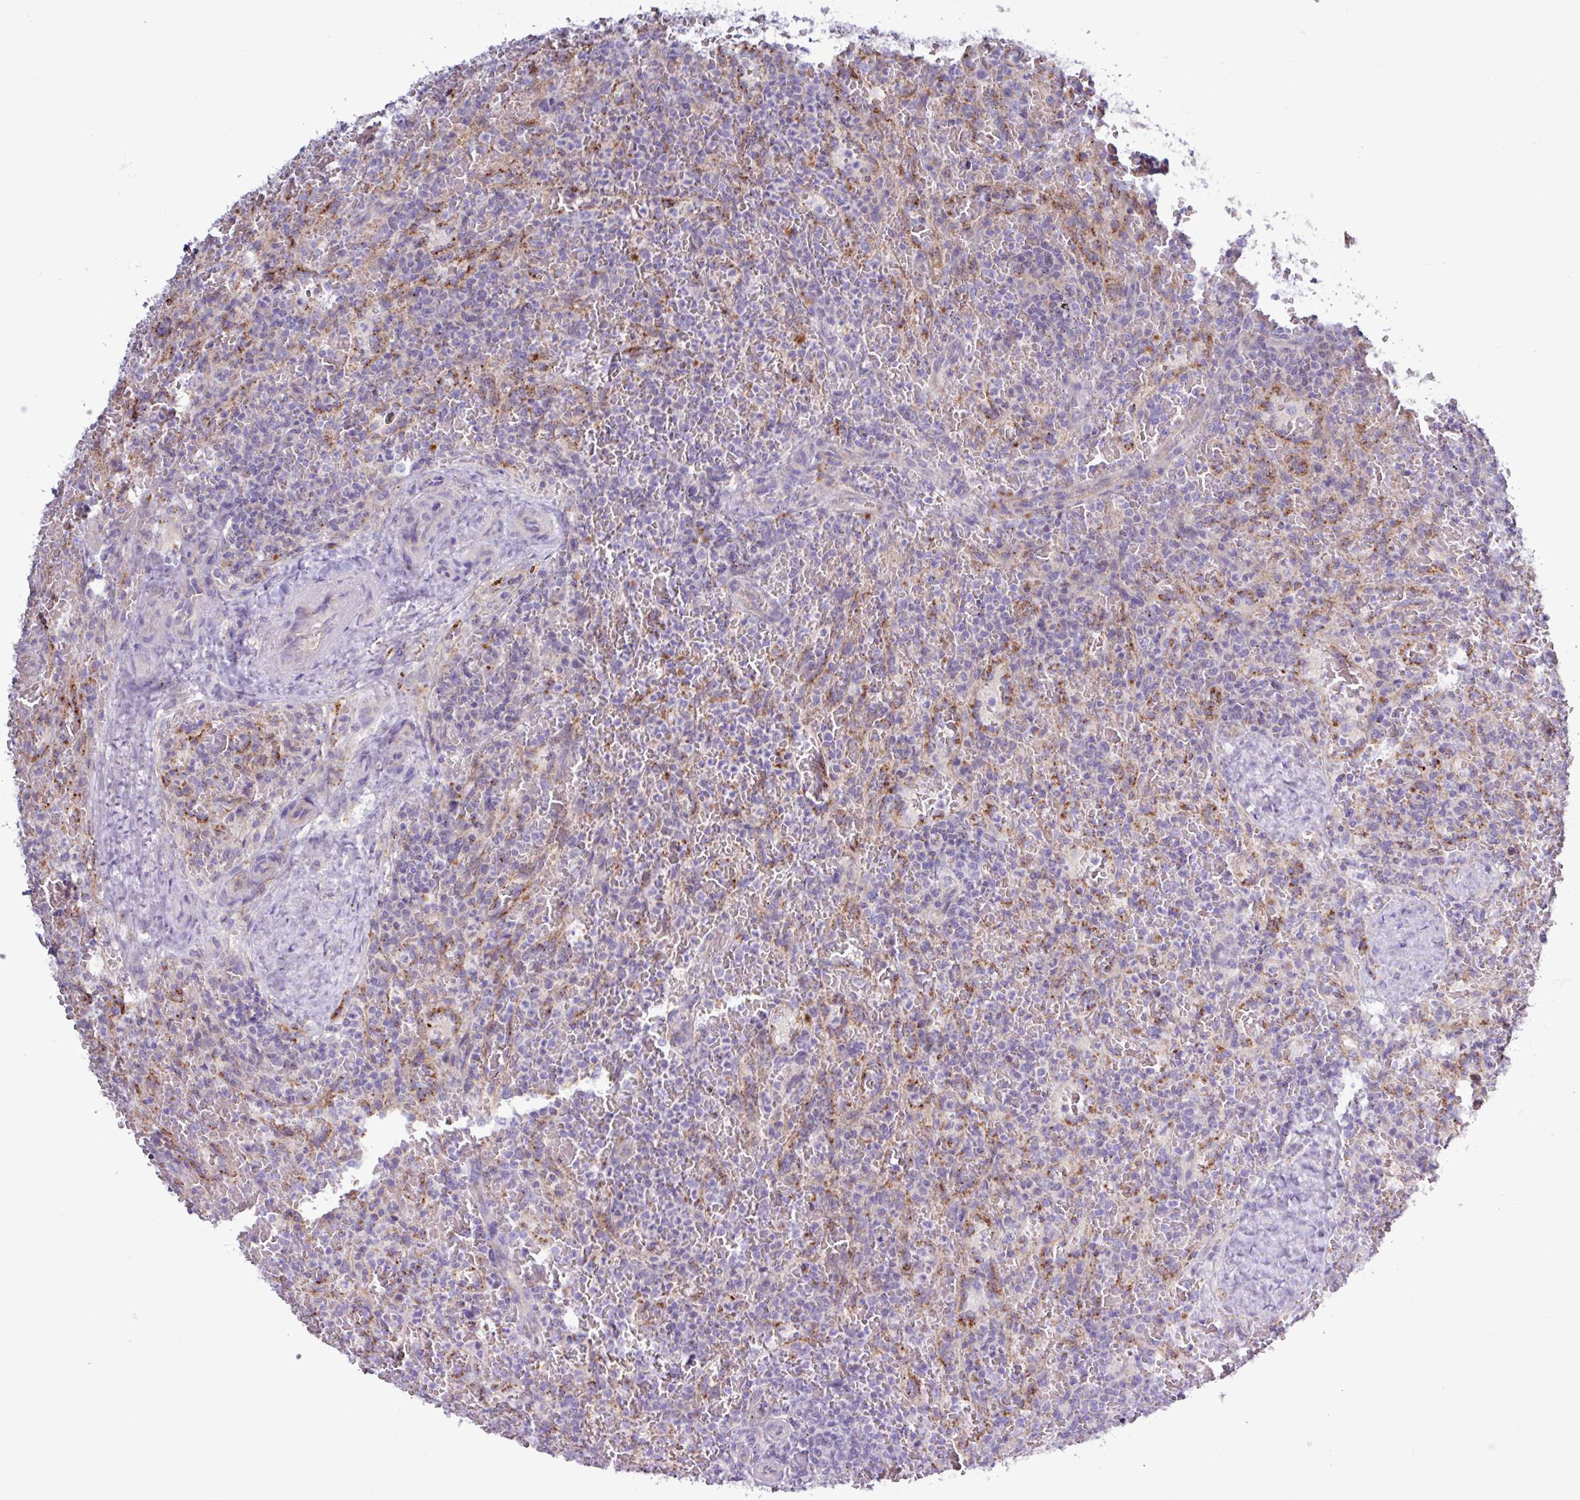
{"staining": {"intensity": "negative", "quantity": "none", "location": "none"}, "tissue": "lymphoma", "cell_type": "Tumor cells", "image_type": "cancer", "snomed": [{"axis": "morphology", "description": "Malignant lymphoma, non-Hodgkin's type, Low grade"}, {"axis": "topography", "description": "Spleen"}], "caption": "High magnification brightfield microscopy of lymphoma stained with DAB (3,3'-diaminobenzidine) (brown) and counterstained with hematoxylin (blue): tumor cells show no significant expression.", "gene": "AMIGO2", "patient": {"sex": "female", "age": 64}}